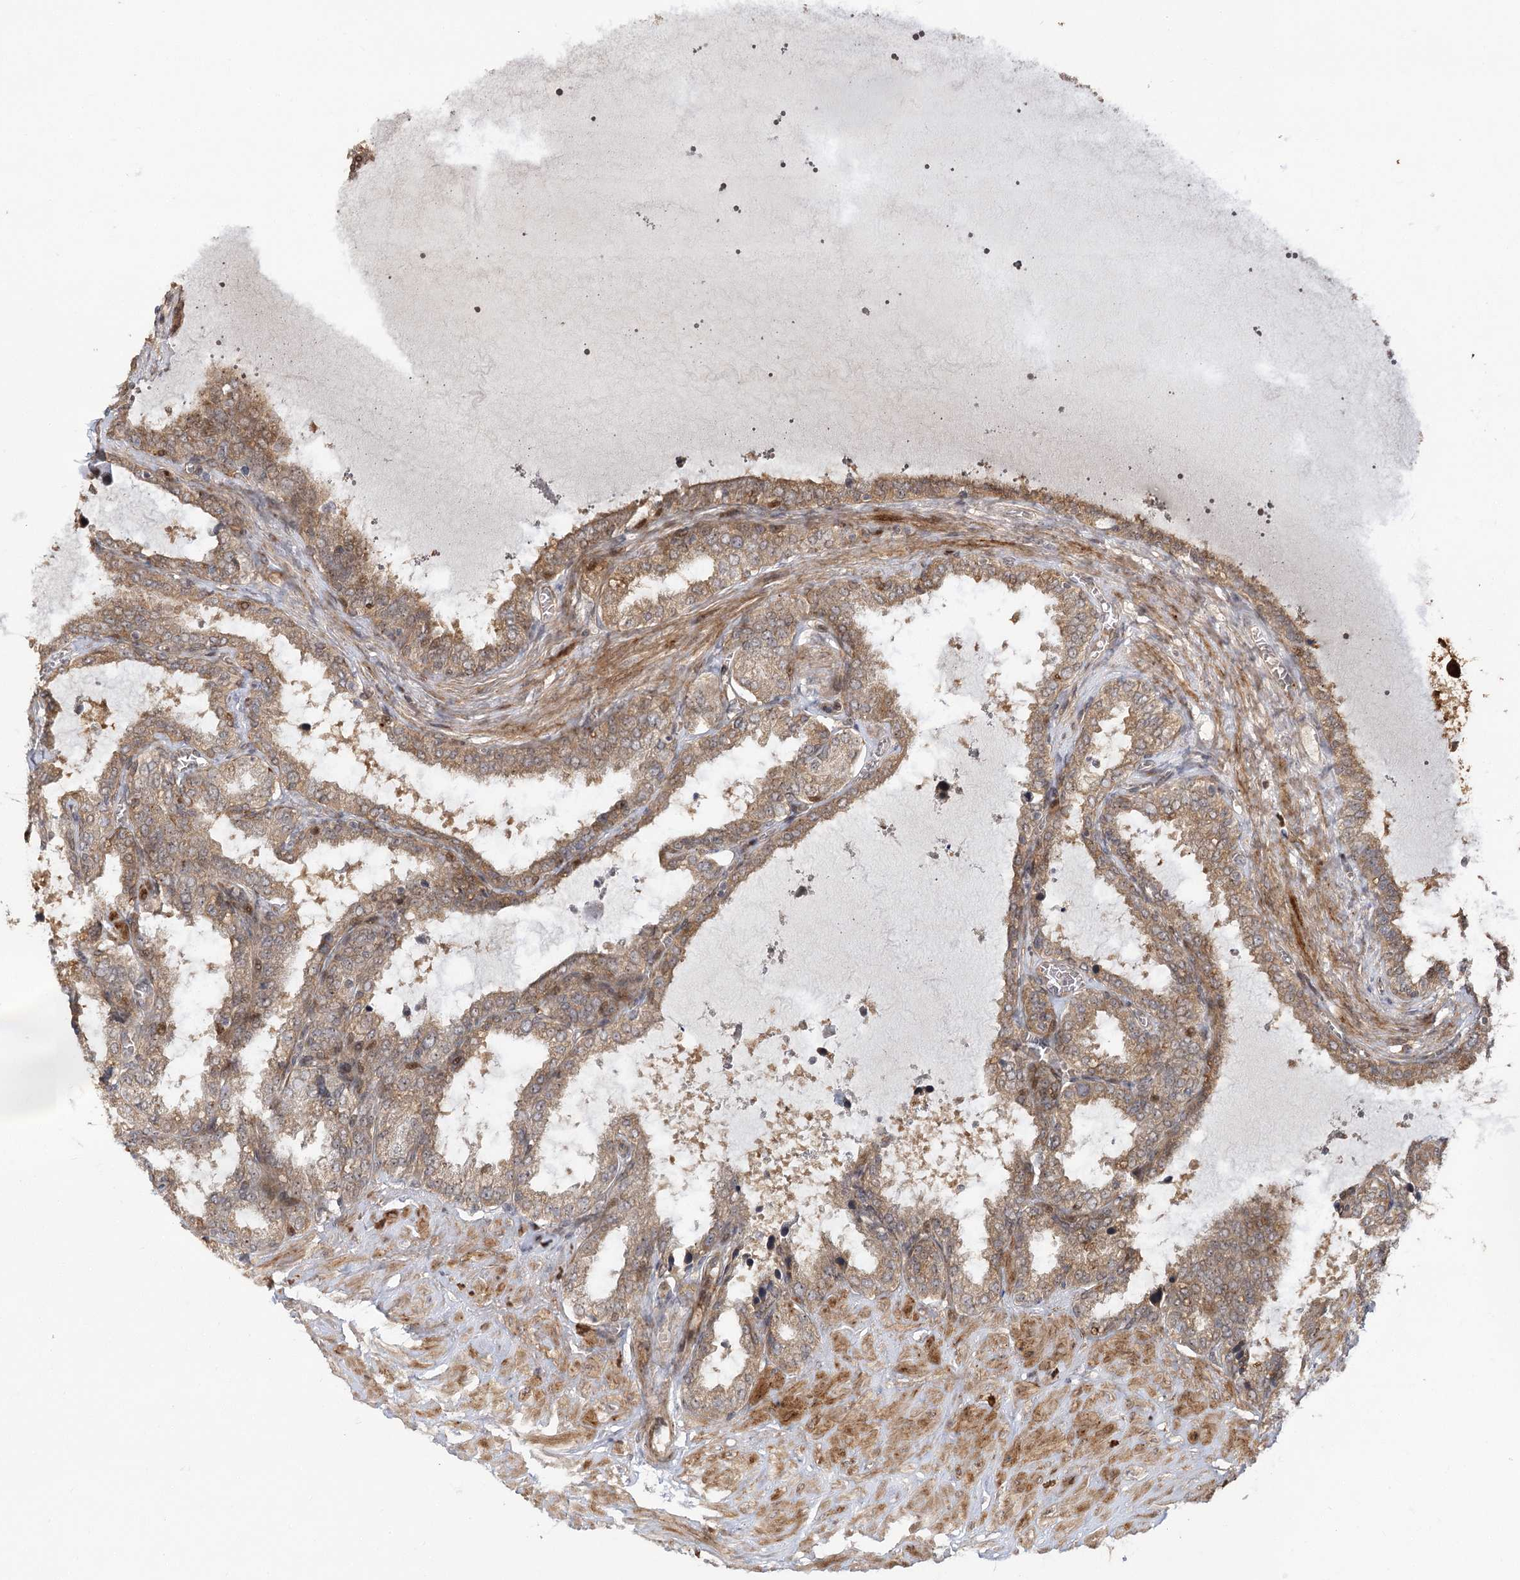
{"staining": {"intensity": "moderate", "quantity": ">75%", "location": "cytoplasmic/membranous"}, "tissue": "seminal vesicle", "cell_type": "Glandular cells", "image_type": "normal", "snomed": [{"axis": "morphology", "description": "Normal tissue, NOS"}, {"axis": "topography", "description": "Seminal veicle"}], "caption": "IHC histopathology image of benign seminal vesicle stained for a protein (brown), which exhibits medium levels of moderate cytoplasmic/membranous staining in approximately >75% of glandular cells.", "gene": "PIK3C2A", "patient": {"sex": "male", "age": 46}}